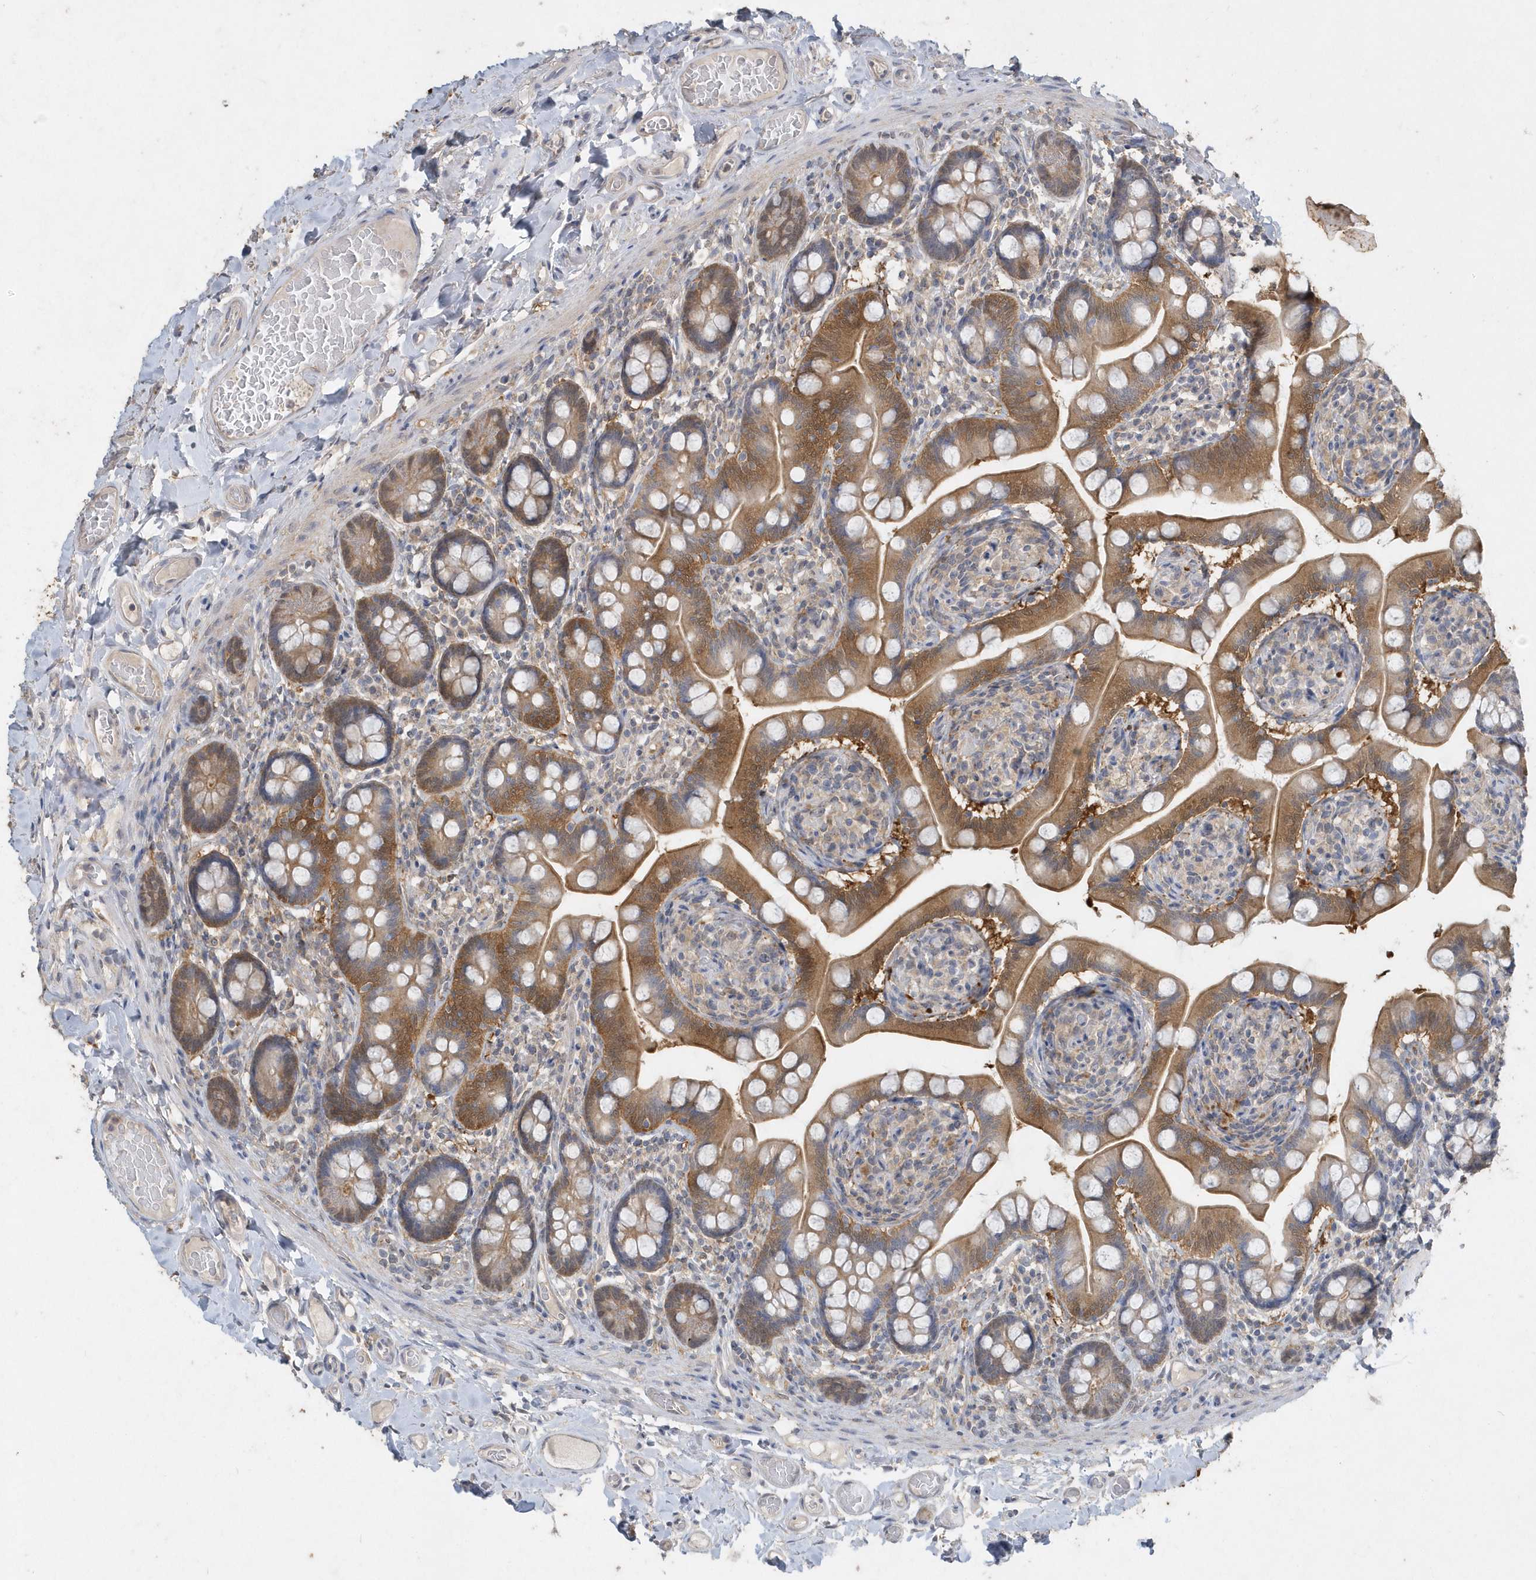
{"staining": {"intensity": "moderate", "quantity": ">75%", "location": "cytoplasmic/membranous"}, "tissue": "small intestine", "cell_type": "Glandular cells", "image_type": "normal", "snomed": [{"axis": "morphology", "description": "Normal tissue, NOS"}, {"axis": "topography", "description": "Small intestine"}], "caption": "Immunohistochemistry (IHC) photomicrograph of unremarkable small intestine: small intestine stained using immunohistochemistry (IHC) displays medium levels of moderate protein expression localized specifically in the cytoplasmic/membranous of glandular cells, appearing as a cytoplasmic/membranous brown color.", "gene": "AKR7A2", "patient": {"sex": "female", "age": 64}}